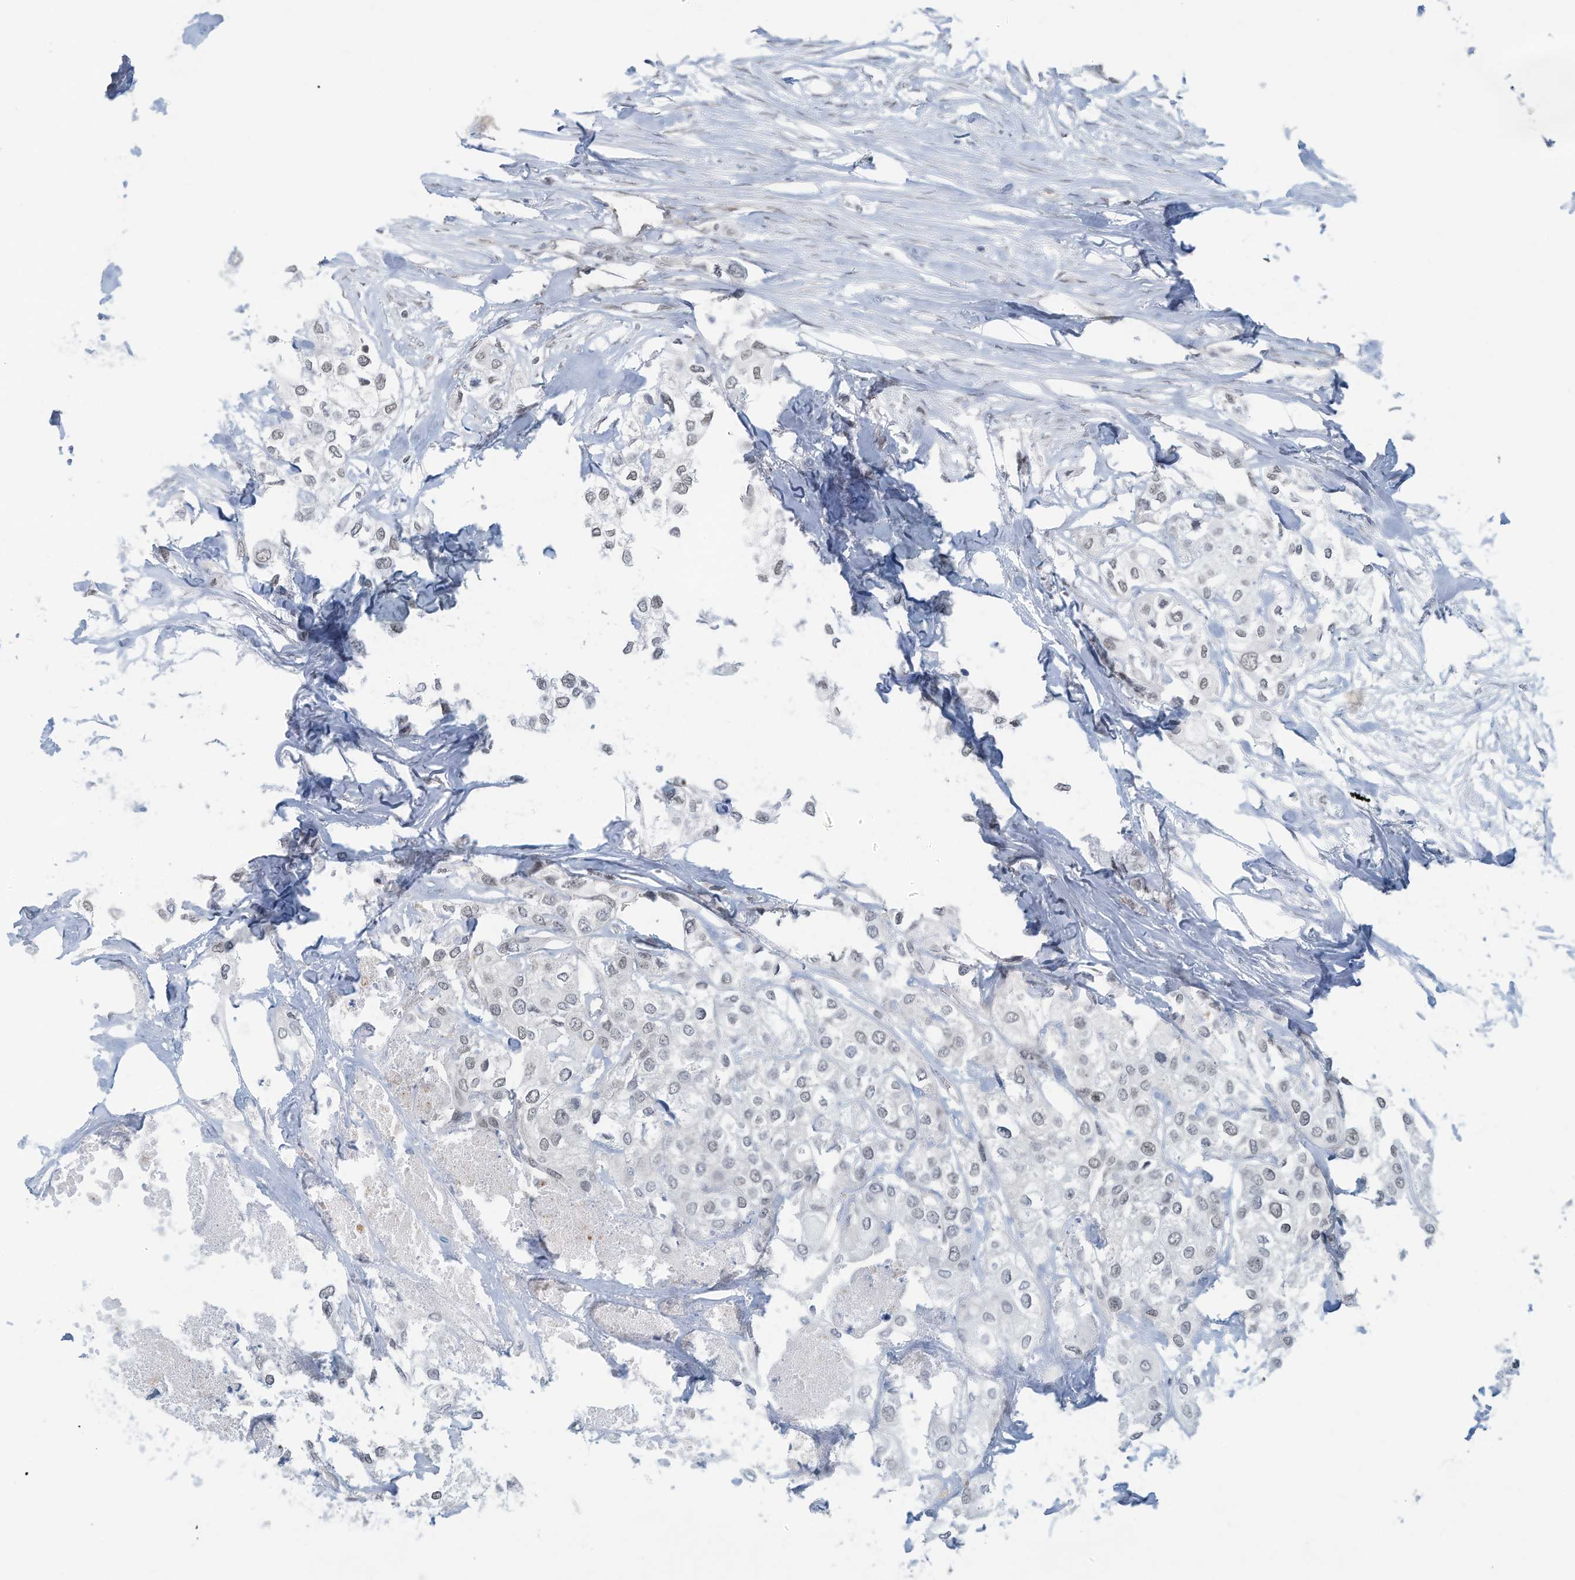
{"staining": {"intensity": "weak", "quantity": "25%-75%", "location": "nuclear"}, "tissue": "urothelial cancer", "cell_type": "Tumor cells", "image_type": "cancer", "snomed": [{"axis": "morphology", "description": "Urothelial carcinoma, High grade"}, {"axis": "topography", "description": "Urinary bladder"}], "caption": "Approximately 25%-75% of tumor cells in urothelial cancer reveal weak nuclear protein staining as visualized by brown immunohistochemical staining.", "gene": "SARNP", "patient": {"sex": "male", "age": 64}}